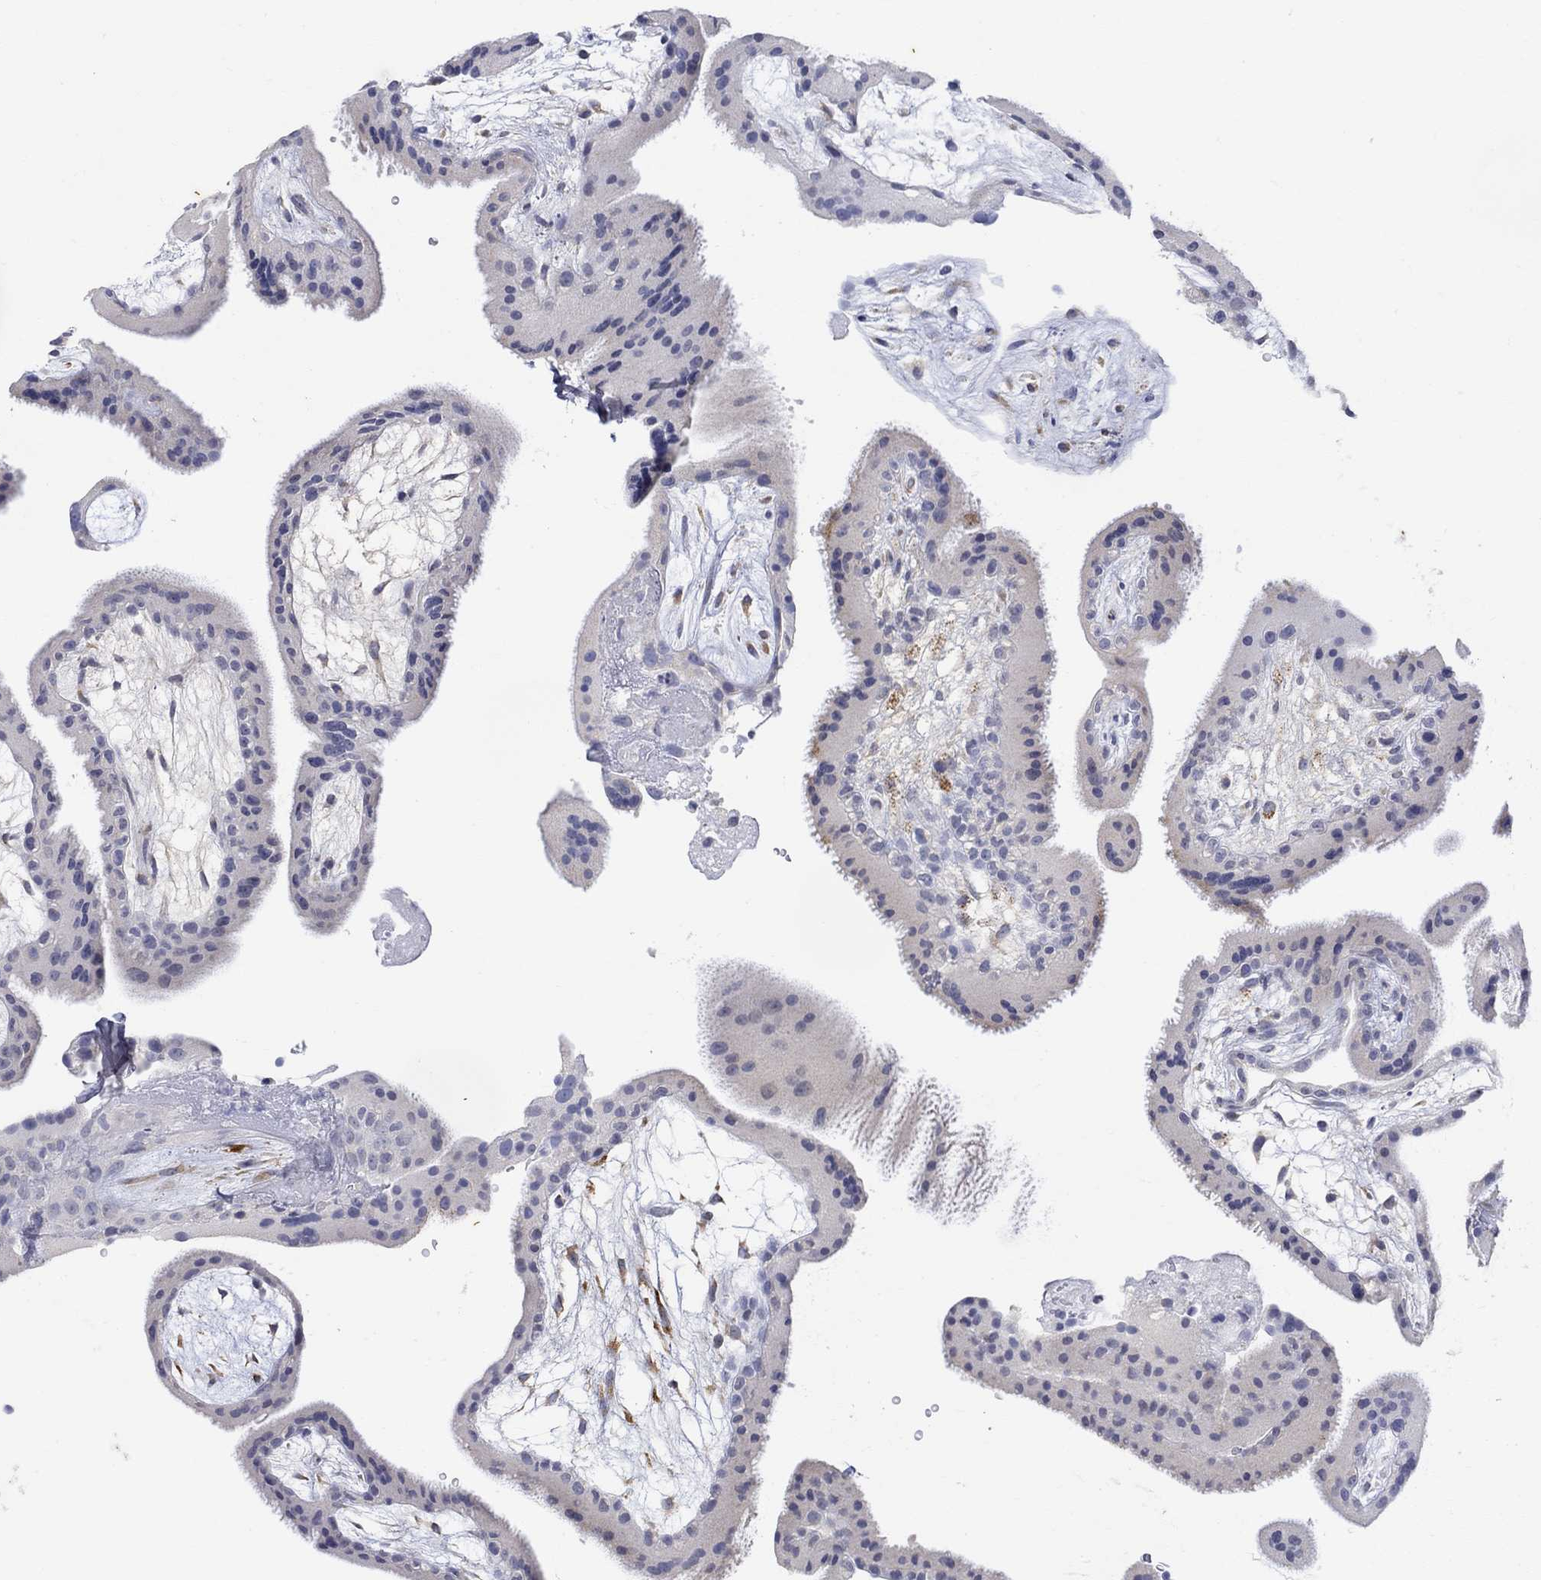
{"staining": {"intensity": "negative", "quantity": "none", "location": "none"}, "tissue": "placenta", "cell_type": "Decidual cells", "image_type": "normal", "snomed": [{"axis": "morphology", "description": "Normal tissue, NOS"}, {"axis": "topography", "description": "Placenta"}], "caption": "Immunohistochemistry (IHC) photomicrograph of unremarkable human placenta stained for a protein (brown), which demonstrates no positivity in decidual cells. The staining is performed using DAB brown chromogen with nuclei counter-stained in using hematoxylin.", "gene": "FNDC5", "patient": {"sex": "female", "age": 19}}